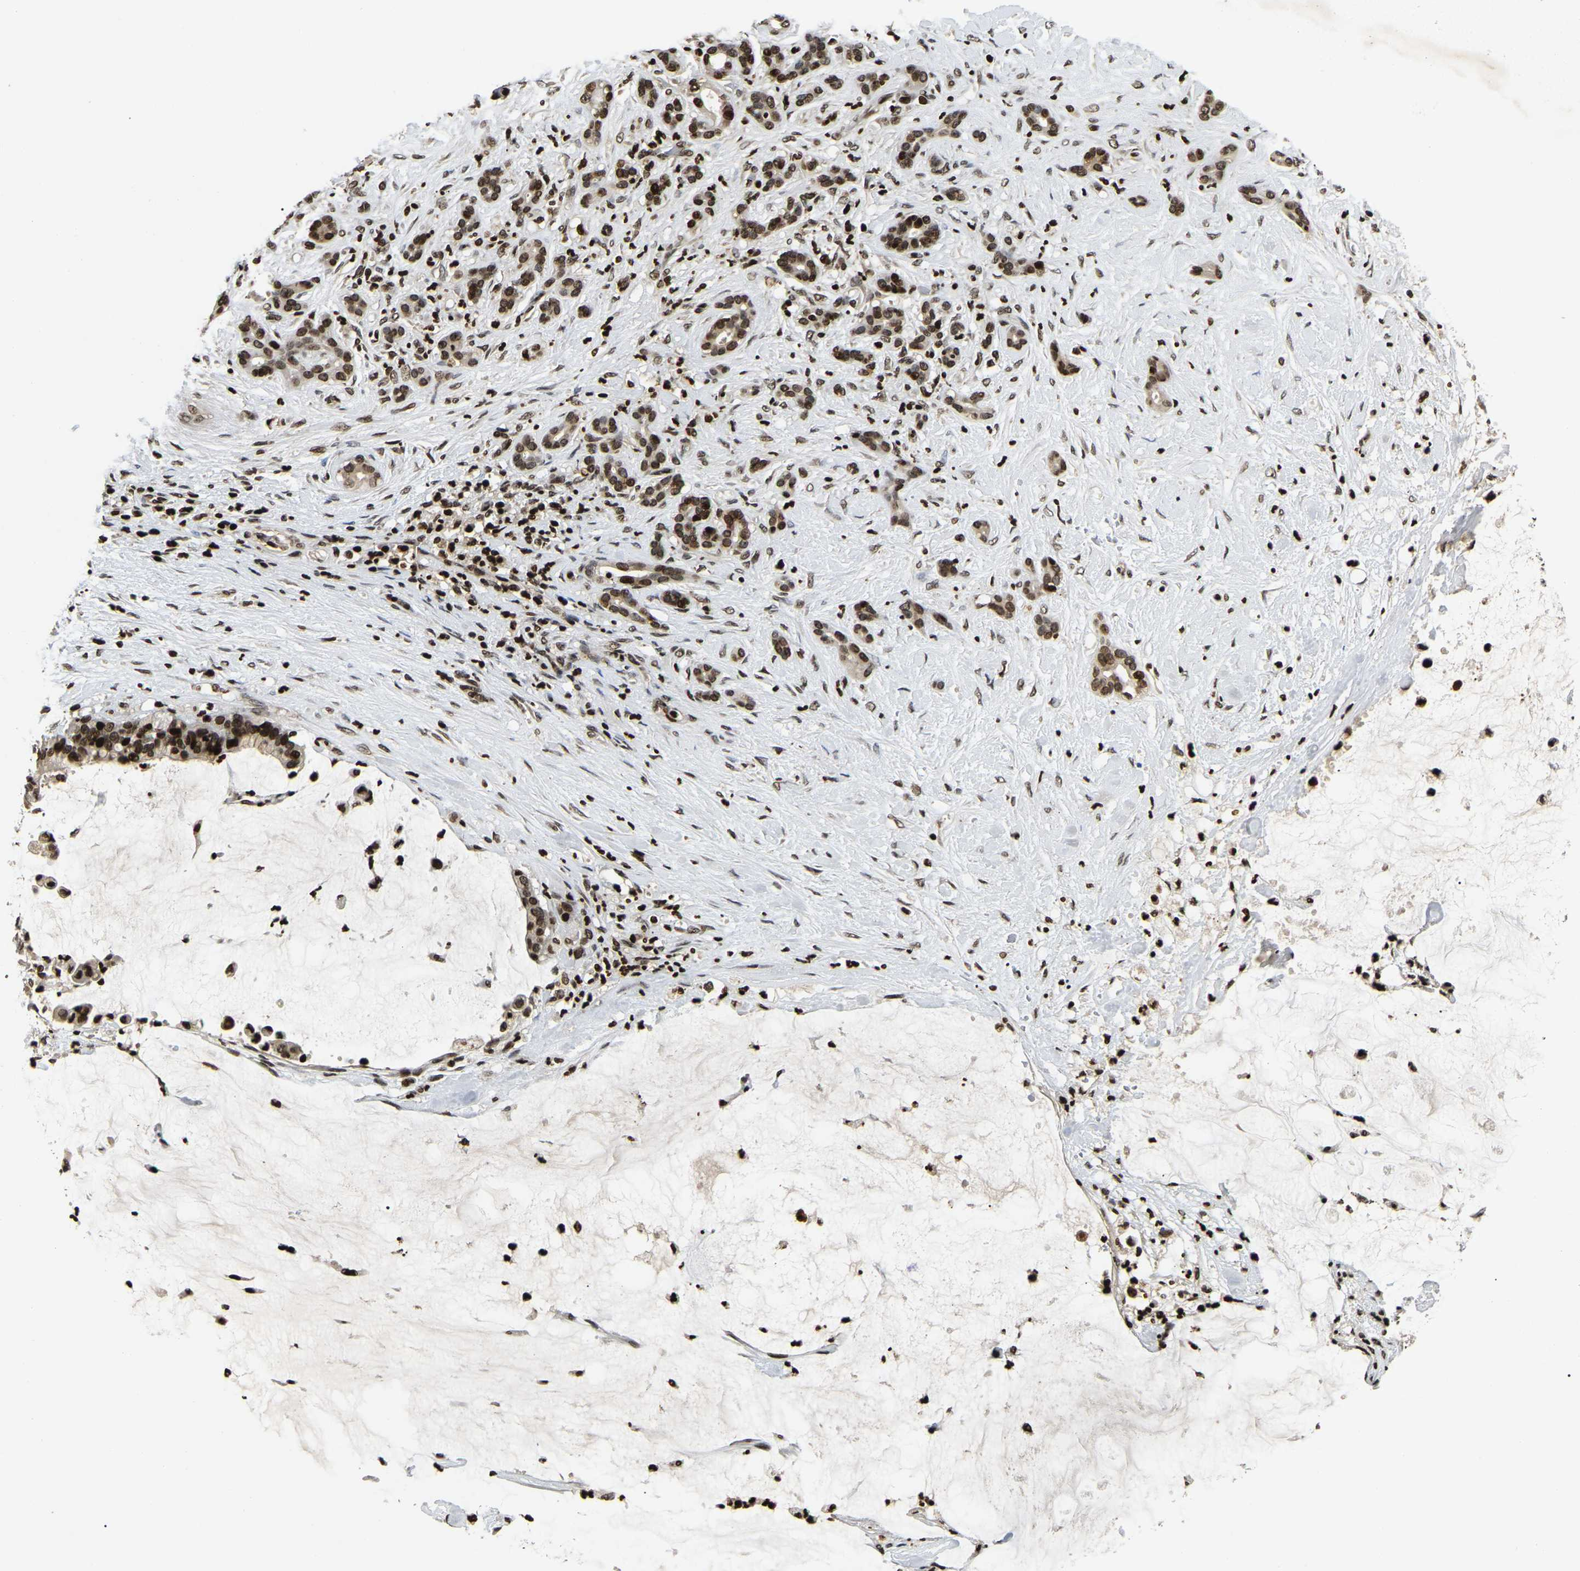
{"staining": {"intensity": "strong", "quantity": ">75%", "location": "nuclear"}, "tissue": "pancreatic cancer", "cell_type": "Tumor cells", "image_type": "cancer", "snomed": [{"axis": "morphology", "description": "Adenocarcinoma, NOS"}, {"axis": "topography", "description": "Pancreas"}], "caption": "Immunohistochemical staining of pancreatic adenocarcinoma demonstrates high levels of strong nuclear protein expression in approximately >75% of tumor cells.", "gene": "LRRC61", "patient": {"sex": "male", "age": 41}}